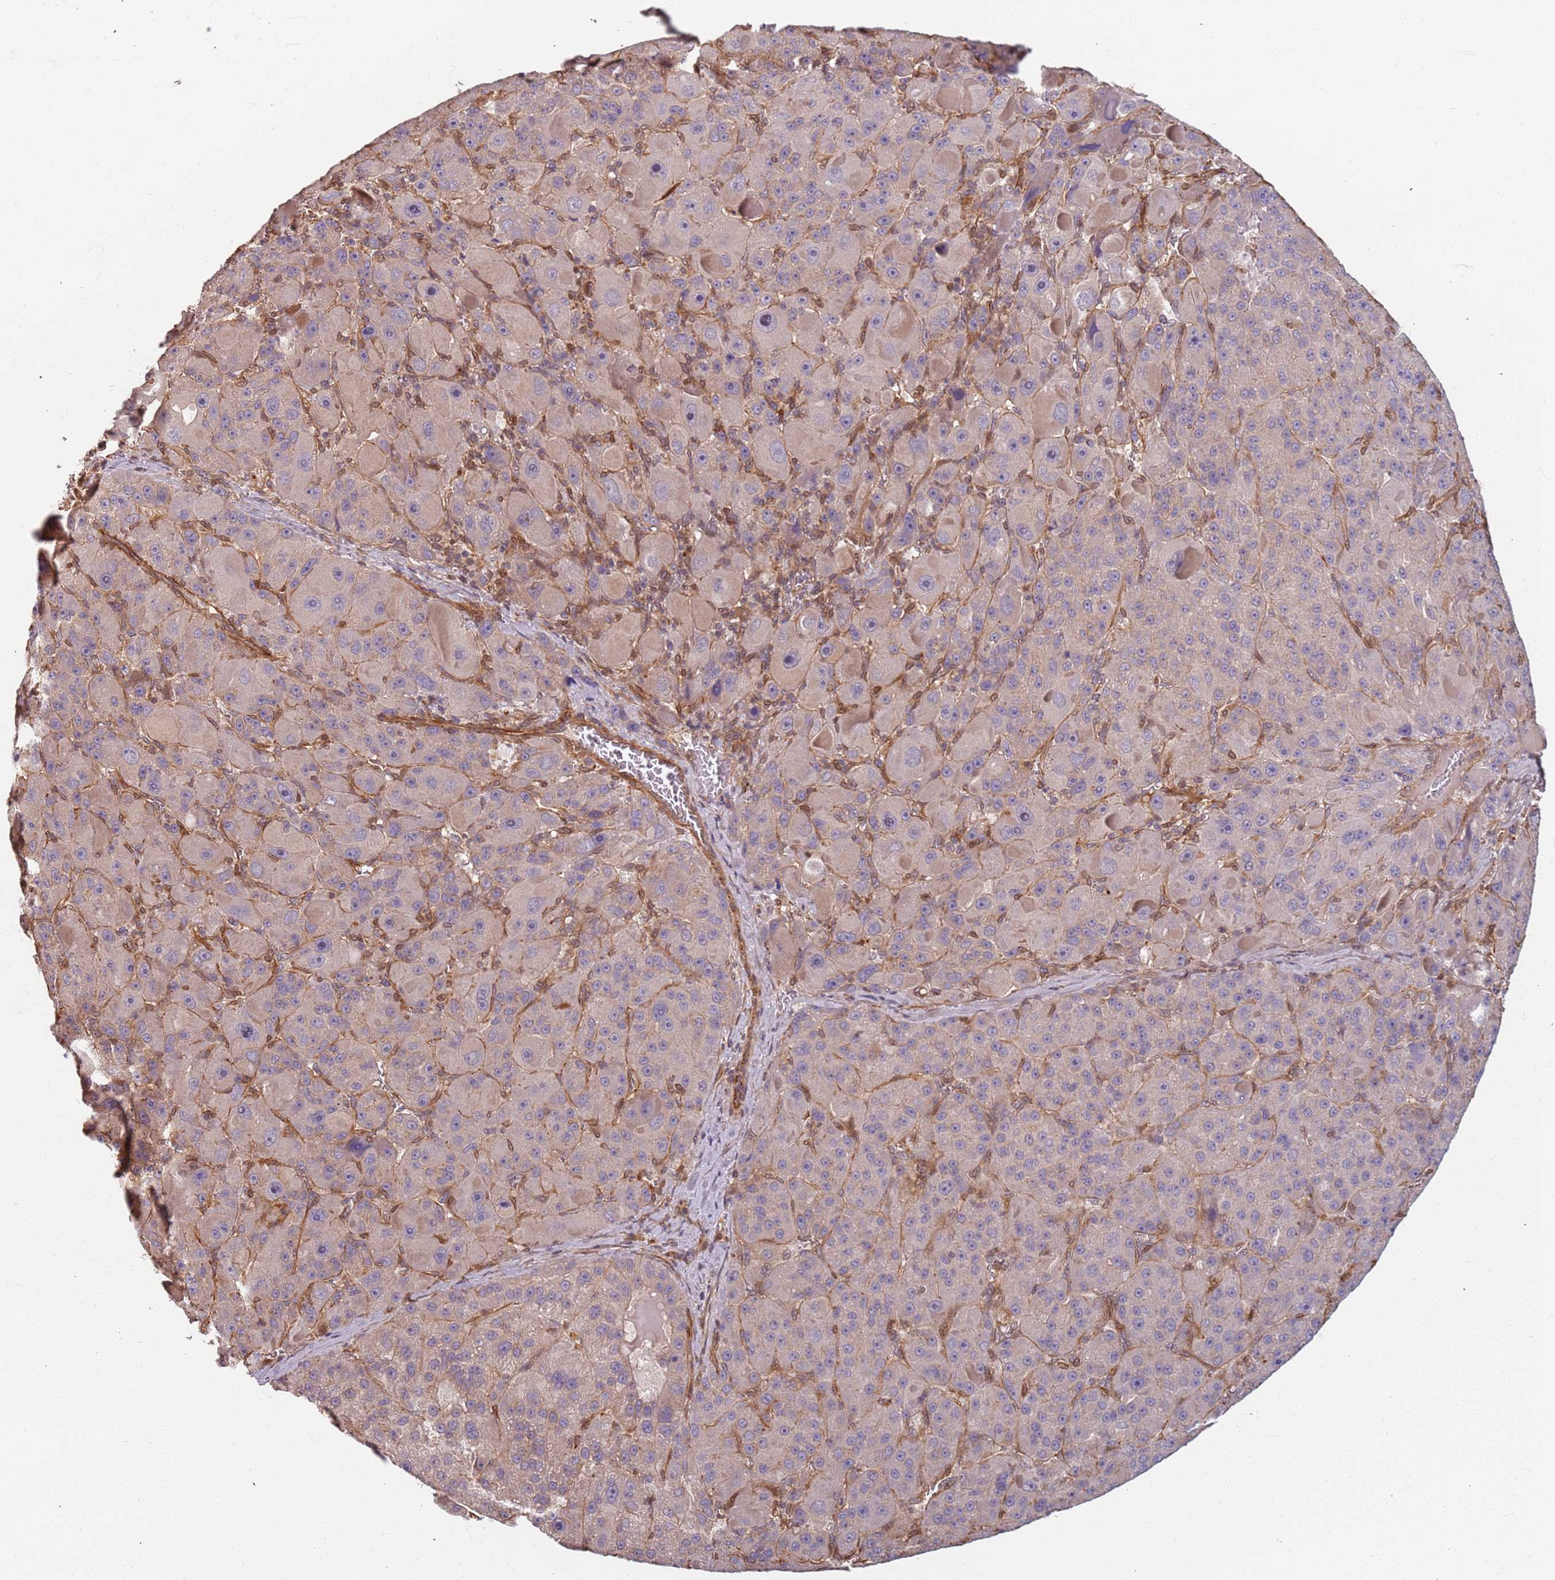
{"staining": {"intensity": "negative", "quantity": "none", "location": "none"}, "tissue": "liver cancer", "cell_type": "Tumor cells", "image_type": "cancer", "snomed": [{"axis": "morphology", "description": "Carcinoma, Hepatocellular, NOS"}, {"axis": "topography", "description": "Liver"}], "caption": "IHC of human liver cancer (hepatocellular carcinoma) demonstrates no staining in tumor cells.", "gene": "SDCCAG8", "patient": {"sex": "male", "age": 76}}